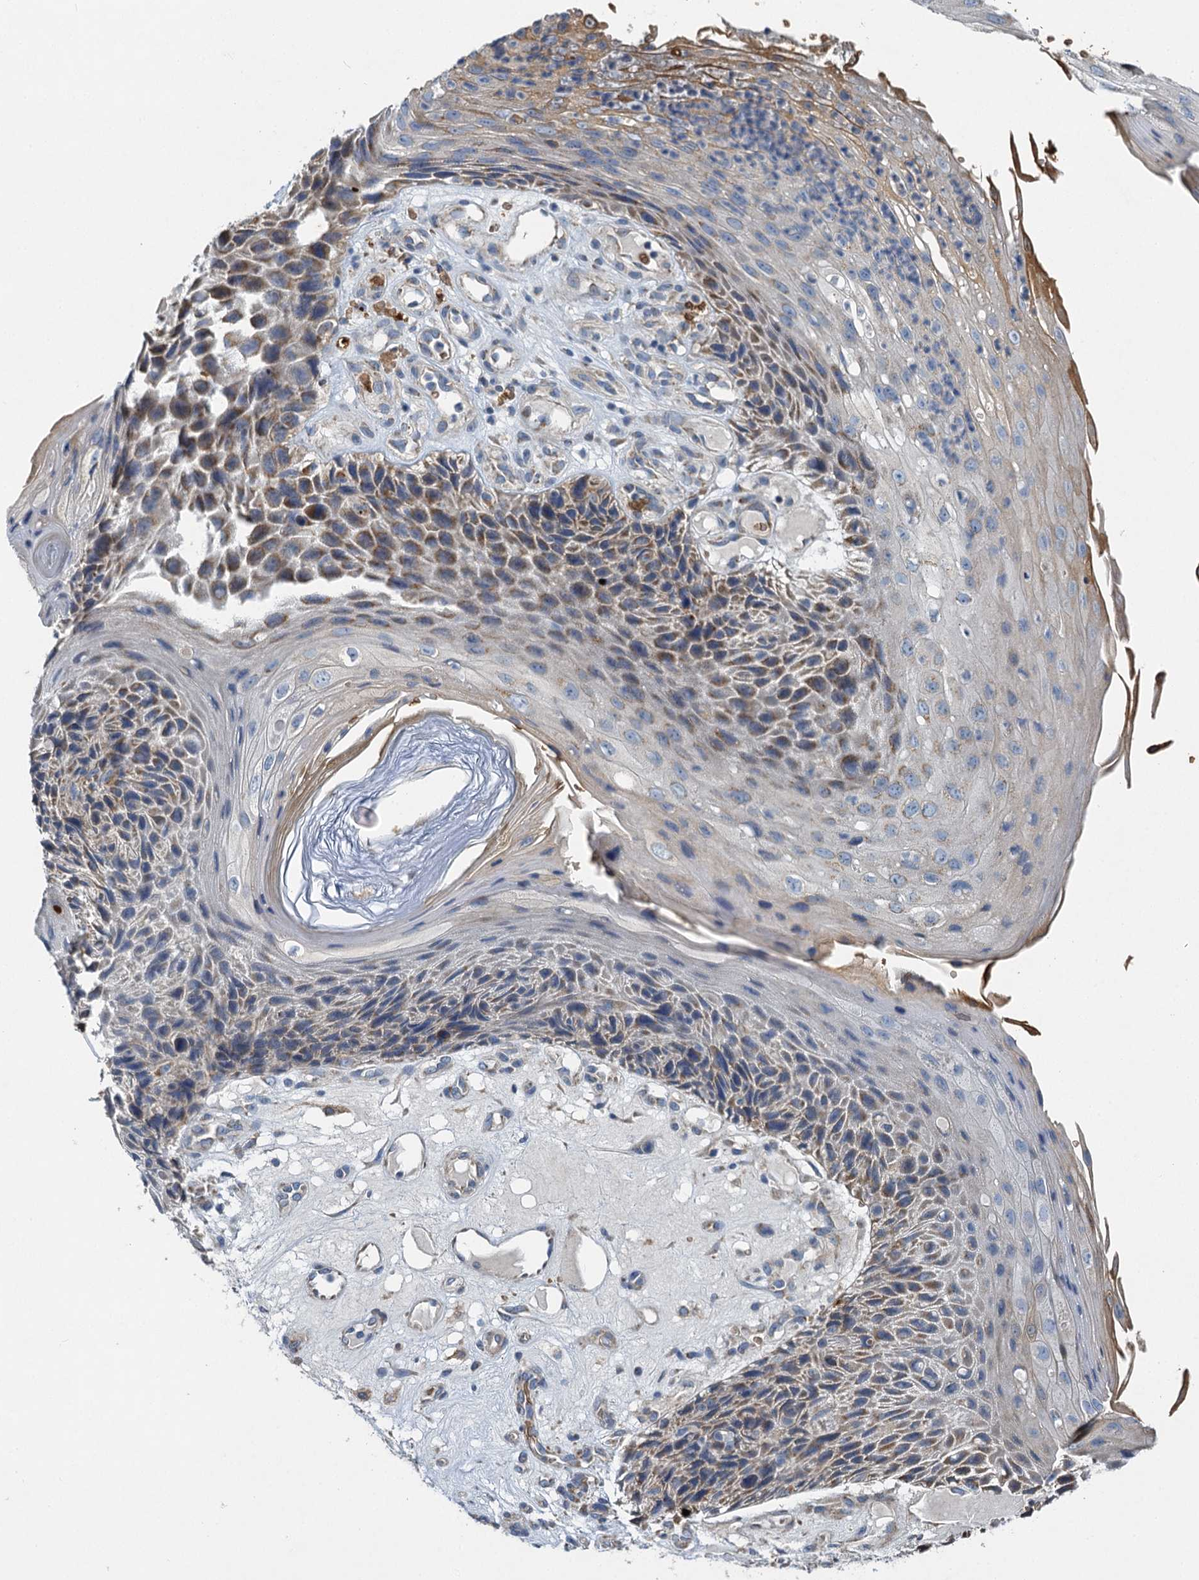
{"staining": {"intensity": "moderate", "quantity": "<25%", "location": "cytoplasmic/membranous"}, "tissue": "skin cancer", "cell_type": "Tumor cells", "image_type": "cancer", "snomed": [{"axis": "morphology", "description": "Squamous cell carcinoma, NOS"}, {"axis": "topography", "description": "Skin"}], "caption": "Immunohistochemical staining of human skin squamous cell carcinoma reveals low levels of moderate cytoplasmic/membranous staining in approximately <25% of tumor cells.", "gene": "BCS1L", "patient": {"sex": "female", "age": 88}}